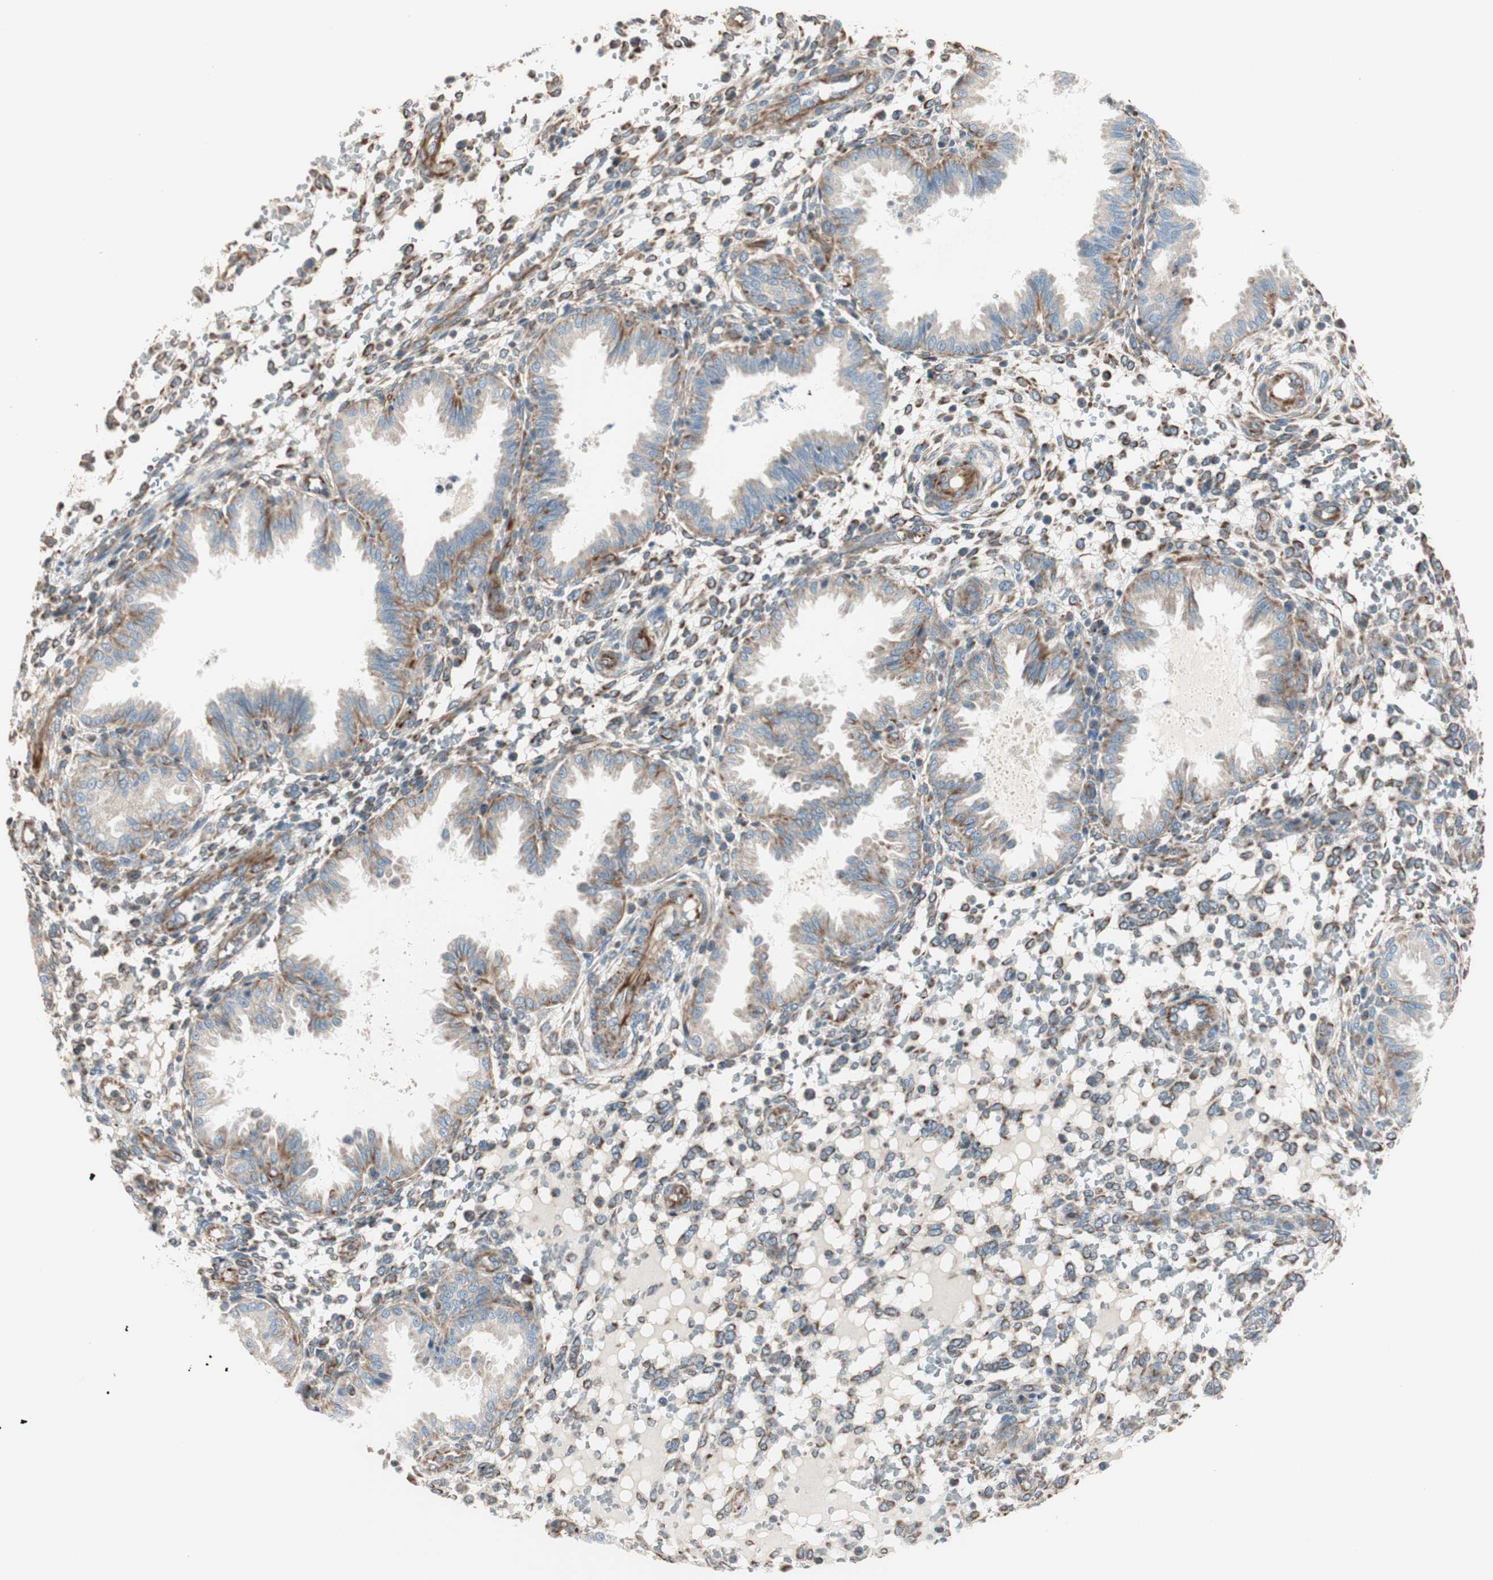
{"staining": {"intensity": "weak", "quantity": "25%-75%", "location": "cytoplasmic/membranous"}, "tissue": "endometrium", "cell_type": "Cells in endometrial stroma", "image_type": "normal", "snomed": [{"axis": "morphology", "description": "Normal tissue, NOS"}, {"axis": "topography", "description": "Endometrium"}], "caption": "Immunohistochemistry of benign human endometrium shows low levels of weak cytoplasmic/membranous staining in about 25%-75% of cells in endometrial stroma. The protein of interest is stained brown, and the nuclei are stained in blue (DAB IHC with brightfield microscopy, high magnification).", "gene": "SRCIN1", "patient": {"sex": "female", "age": 33}}